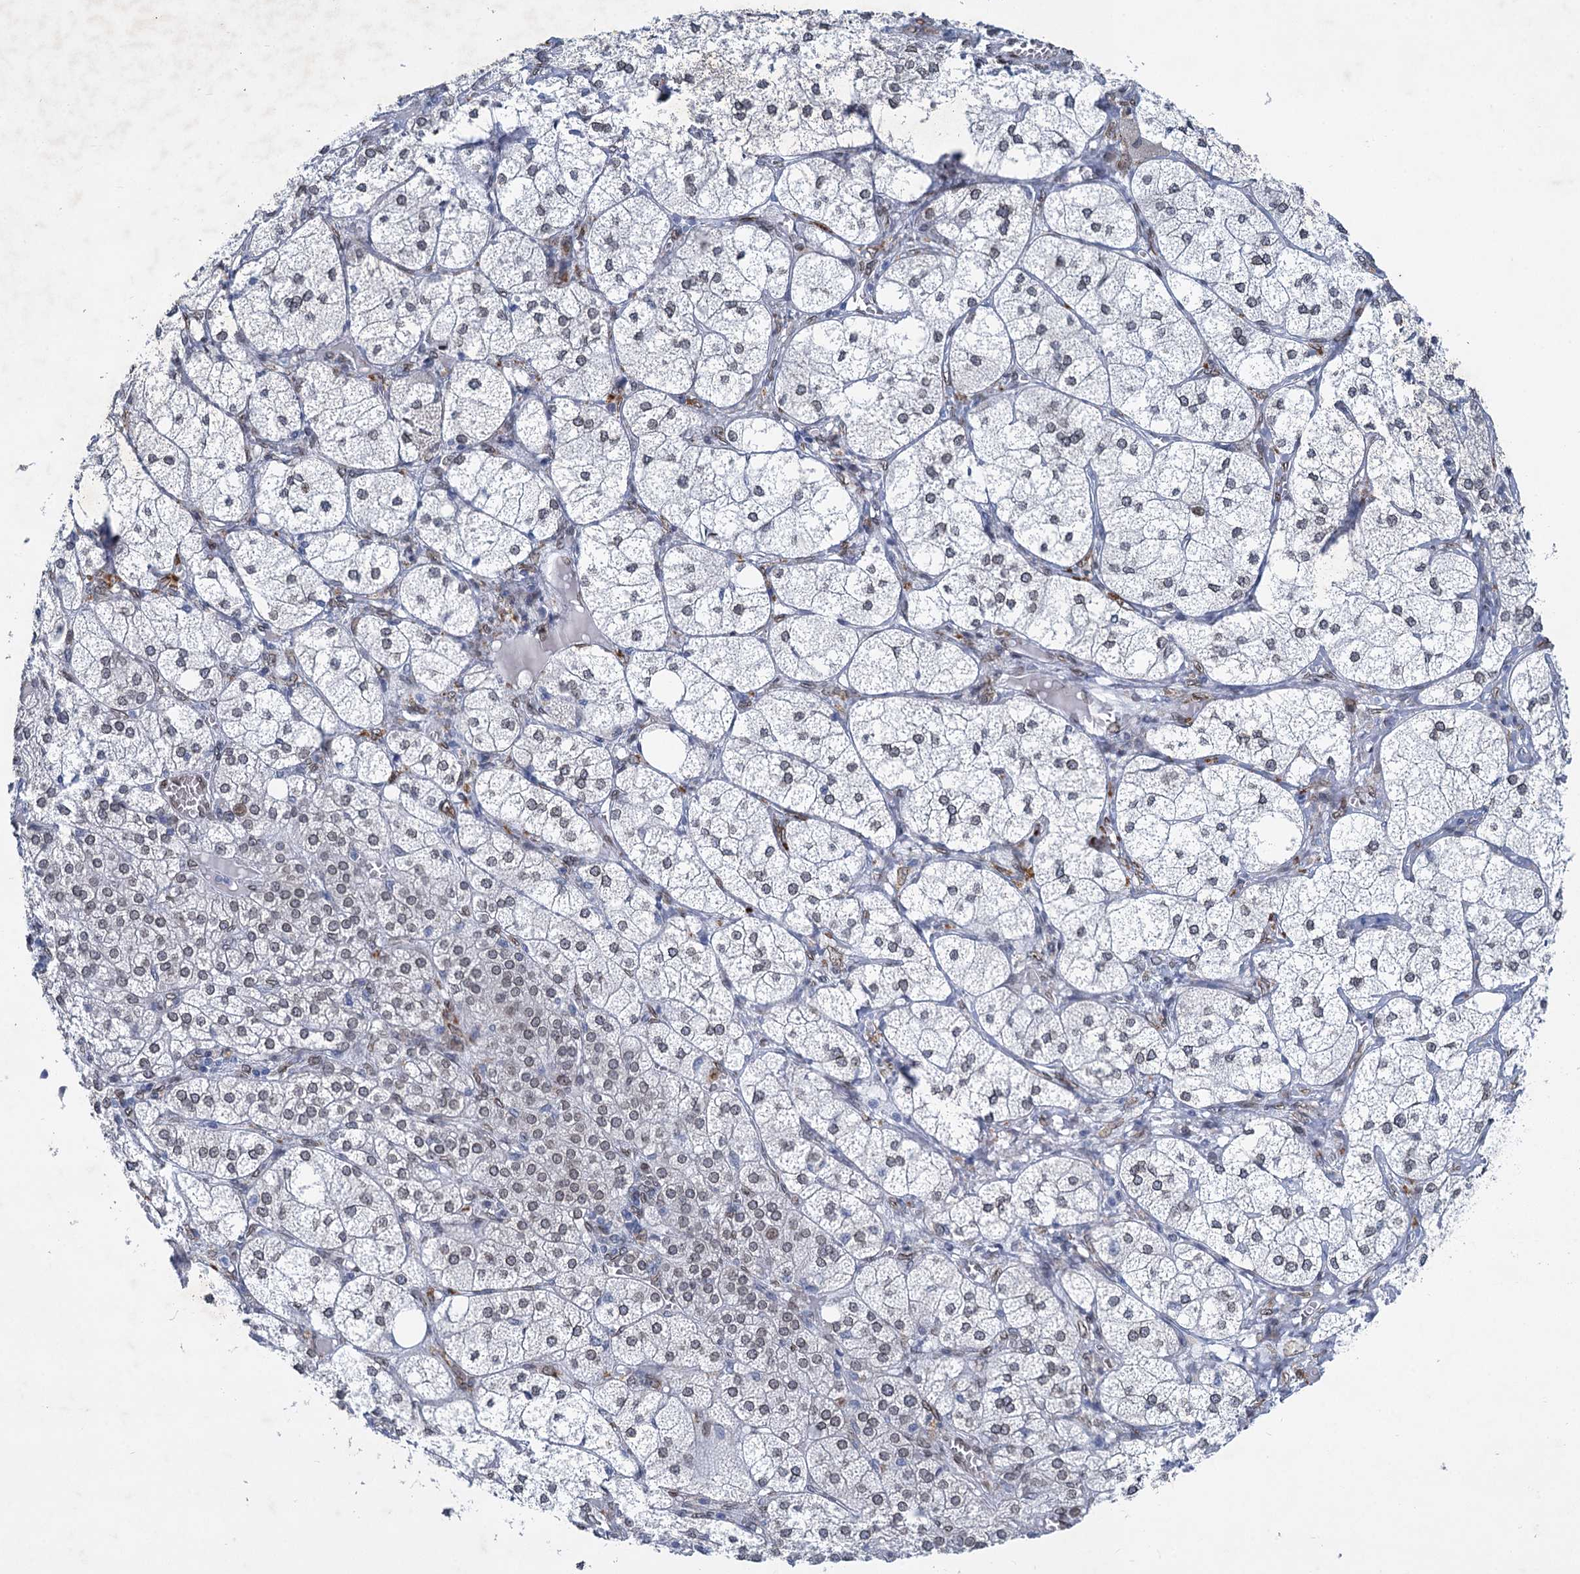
{"staining": {"intensity": "weak", "quantity": "25%-75%", "location": "cytoplasmic/membranous,nuclear"}, "tissue": "adrenal gland", "cell_type": "Glandular cells", "image_type": "normal", "snomed": [{"axis": "morphology", "description": "Normal tissue, NOS"}, {"axis": "topography", "description": "Adrenal gland"}], "caption": "IHC (DAB) staining of normal human adrenal gland reveals weak cytoplasmic/membranous,nuclear protein positivity in approximately 25%-75% of glandular cells.", "gene": "PRSS35", "patient": {"sex": "female", "age": 61}}